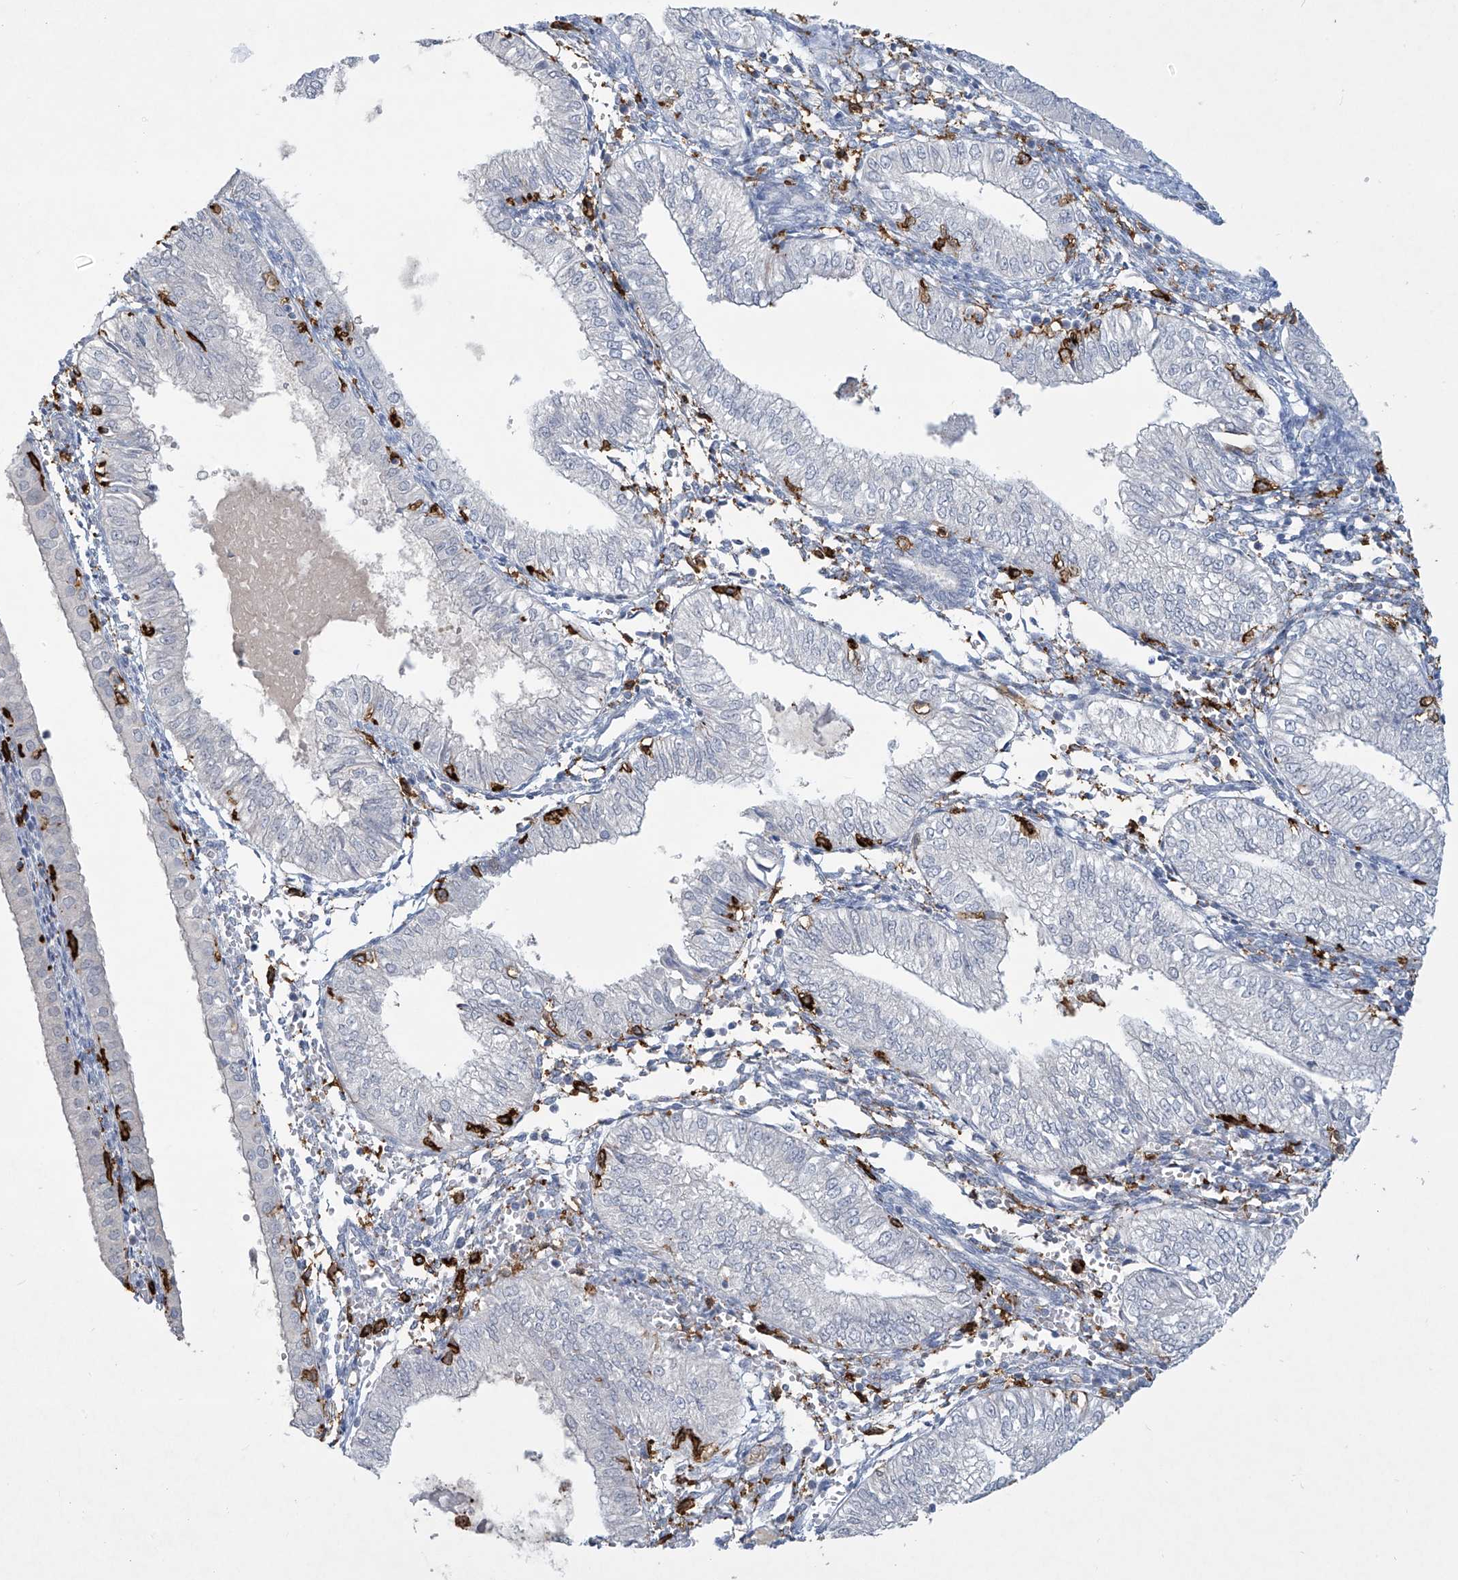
{"staining": {"intensity": "negative", "quantity": "none", "location": "none"}, "tissue": "endometrial cancer", "cell_type": "Tumor cells", "image_type": "cancer", "snomed": [{"axis": "morphology", "description": "Adenocarcinoma, NOS"}, {"axis": "topography", "description": "Endometrium"}], "caption": "There is no significant staining in tumor cells of endometrial cancer.", "gene": "FCGR3A", "patient": {"sex": "female", "age": 53}}